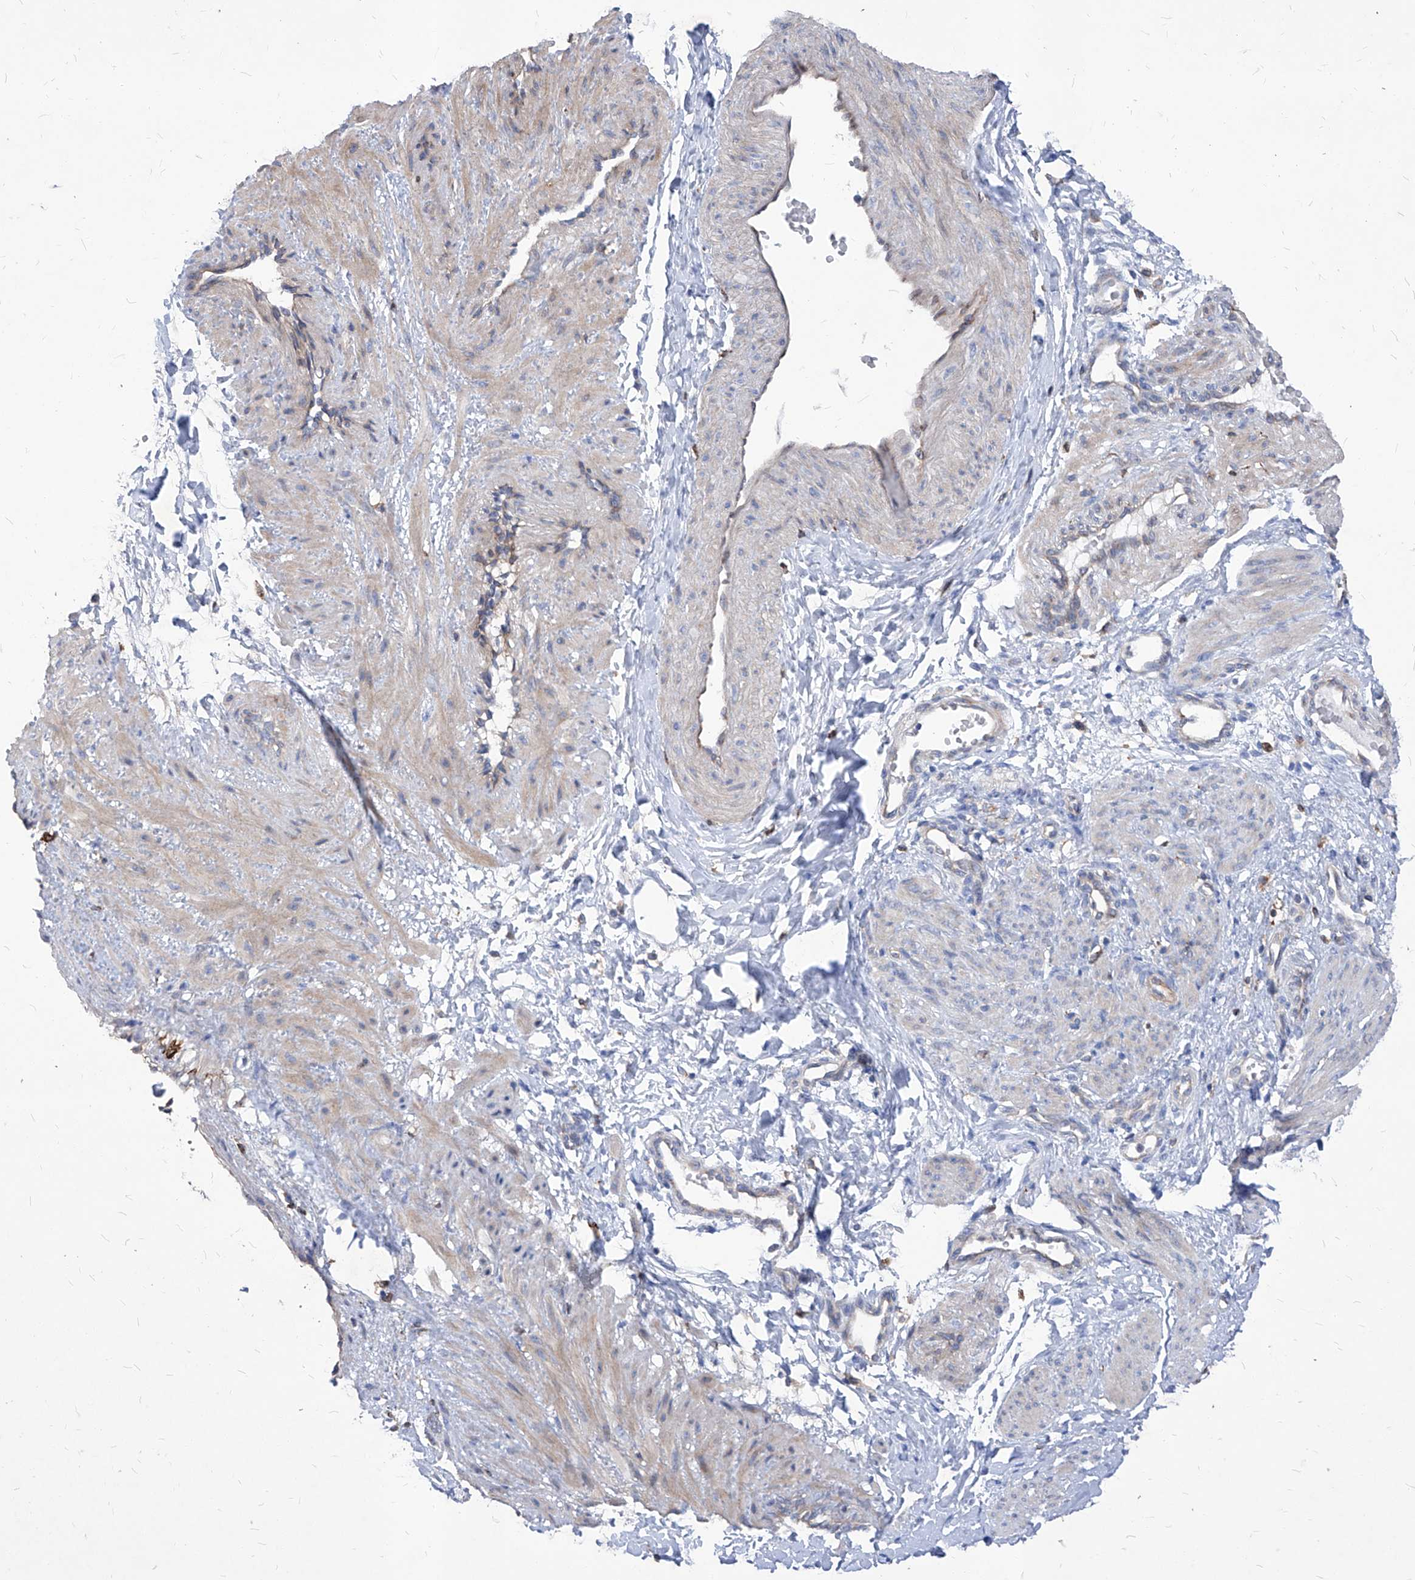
{"staining": {"intensity": "weak", "quantity": "<25%", "location": "cytoplasmic/membranous"}, "tissue": "smooth muscle", "cell_type": "Smooth muscle cells", "image_type": "normal", "snomed": [{"axis": "morphology", "description": "Normal tissue, NOS"}, {"axis": "topography", "description": "Endometrium"}], "caption": "High magnification brightfield microscopy of benign smooth muscle stained with DAB (3,3'-diaminobenzidine) (brown) and counterstained with hematoxylin (blue): smooth muscle cells show no significant staining. (DAB (3,3'-diaminobenzidine) immunohistochemistry (IHC) visualized using brightfield microscopy, high magnification).", "gene": "UBOX5", "patient": {"sex": "female", "age": 33}}